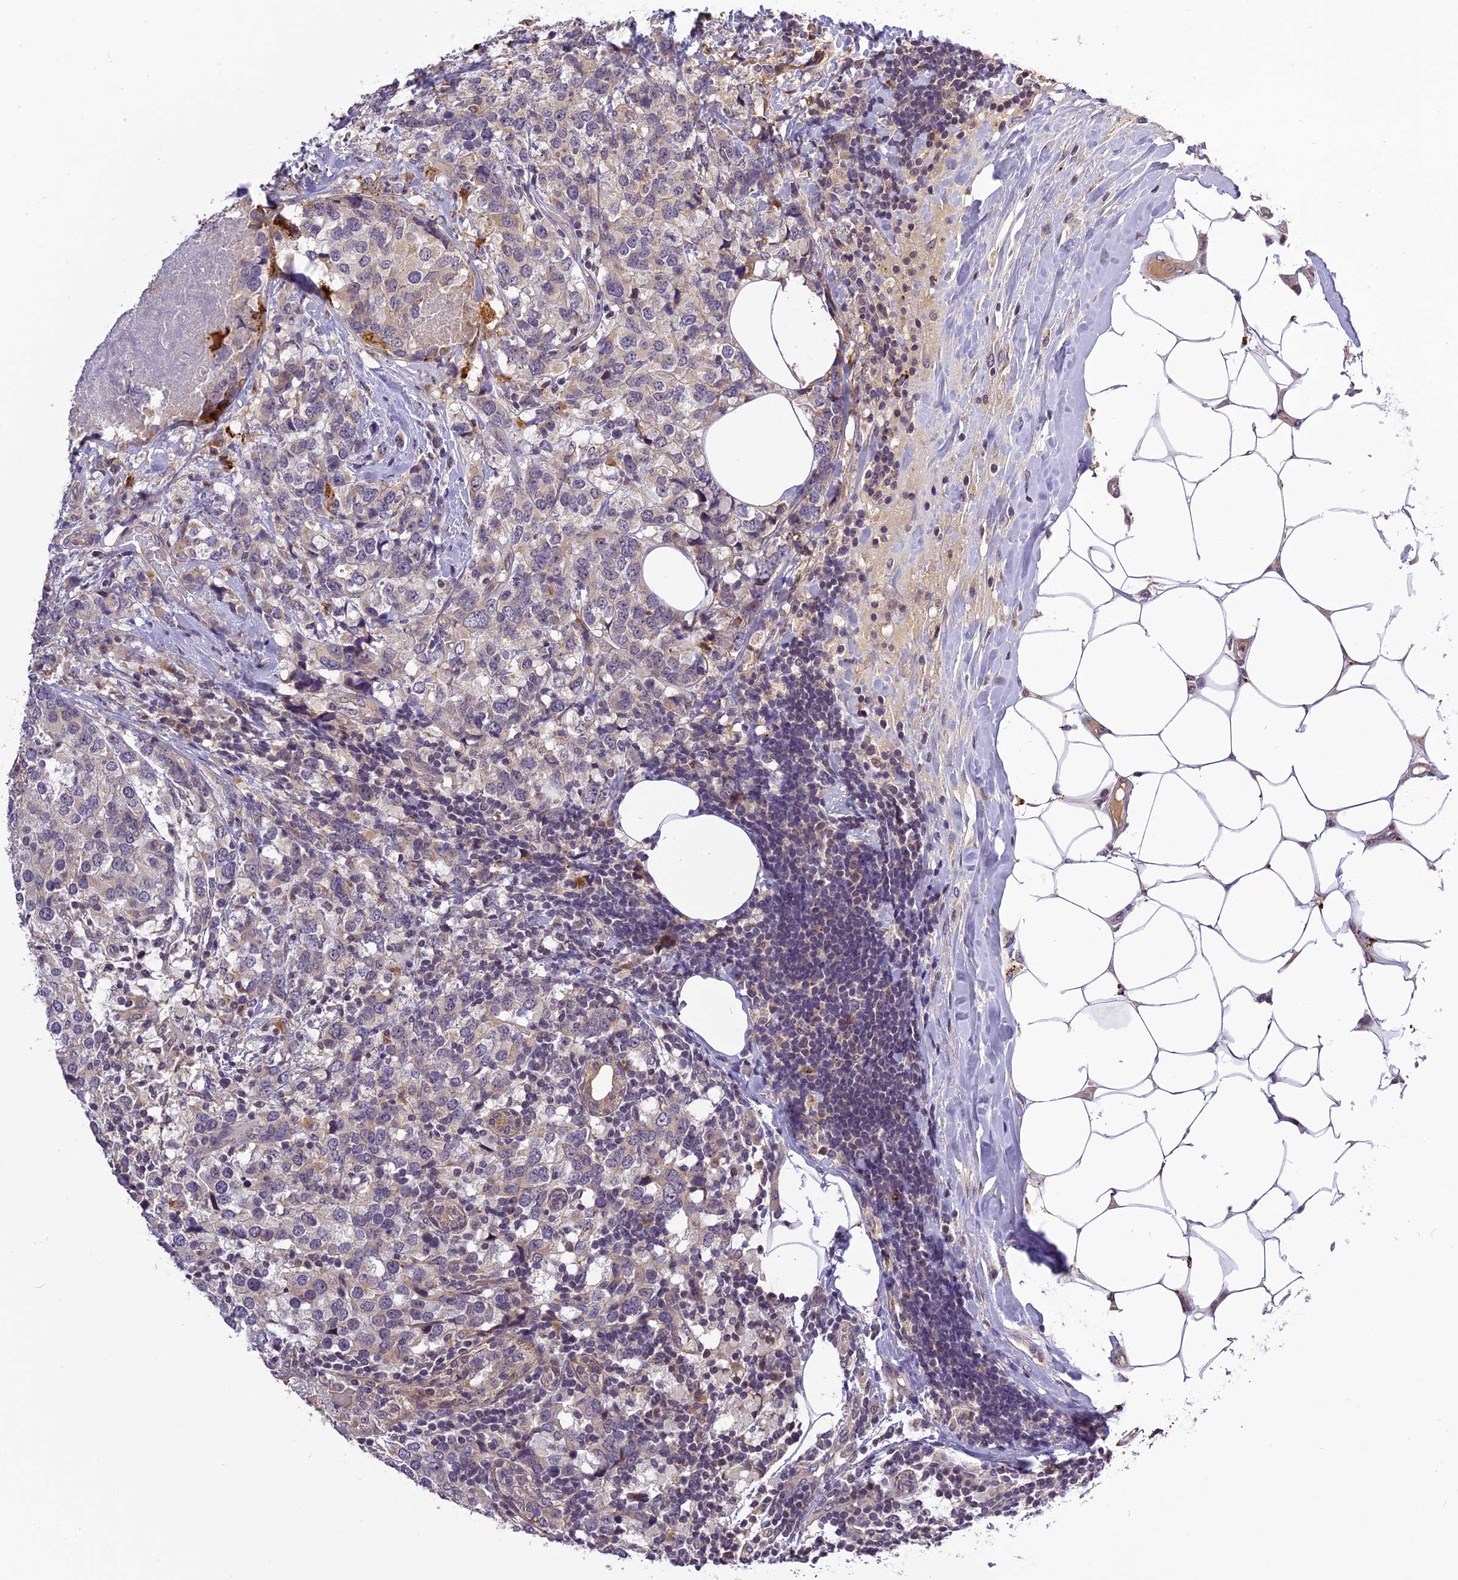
{"staining": {"intensity": "weak", "quantity": "<25%", "location": "cytoplasmic/membranous"}, "tissue": "breast cancer", "cell_type": "Tumor cells", "image_type": "cancer", "snomed": [{"axis": "morphology", "description": "Lobular carcinoma"}, {"axis": "topography", "description": "Breast"}], "caption": "Protein analysis of lobular carcinoma (breast) displays no significant expression in tumor cells.", "gene": "FNIP2", "patient": {"sex": "female", "age": 59}}